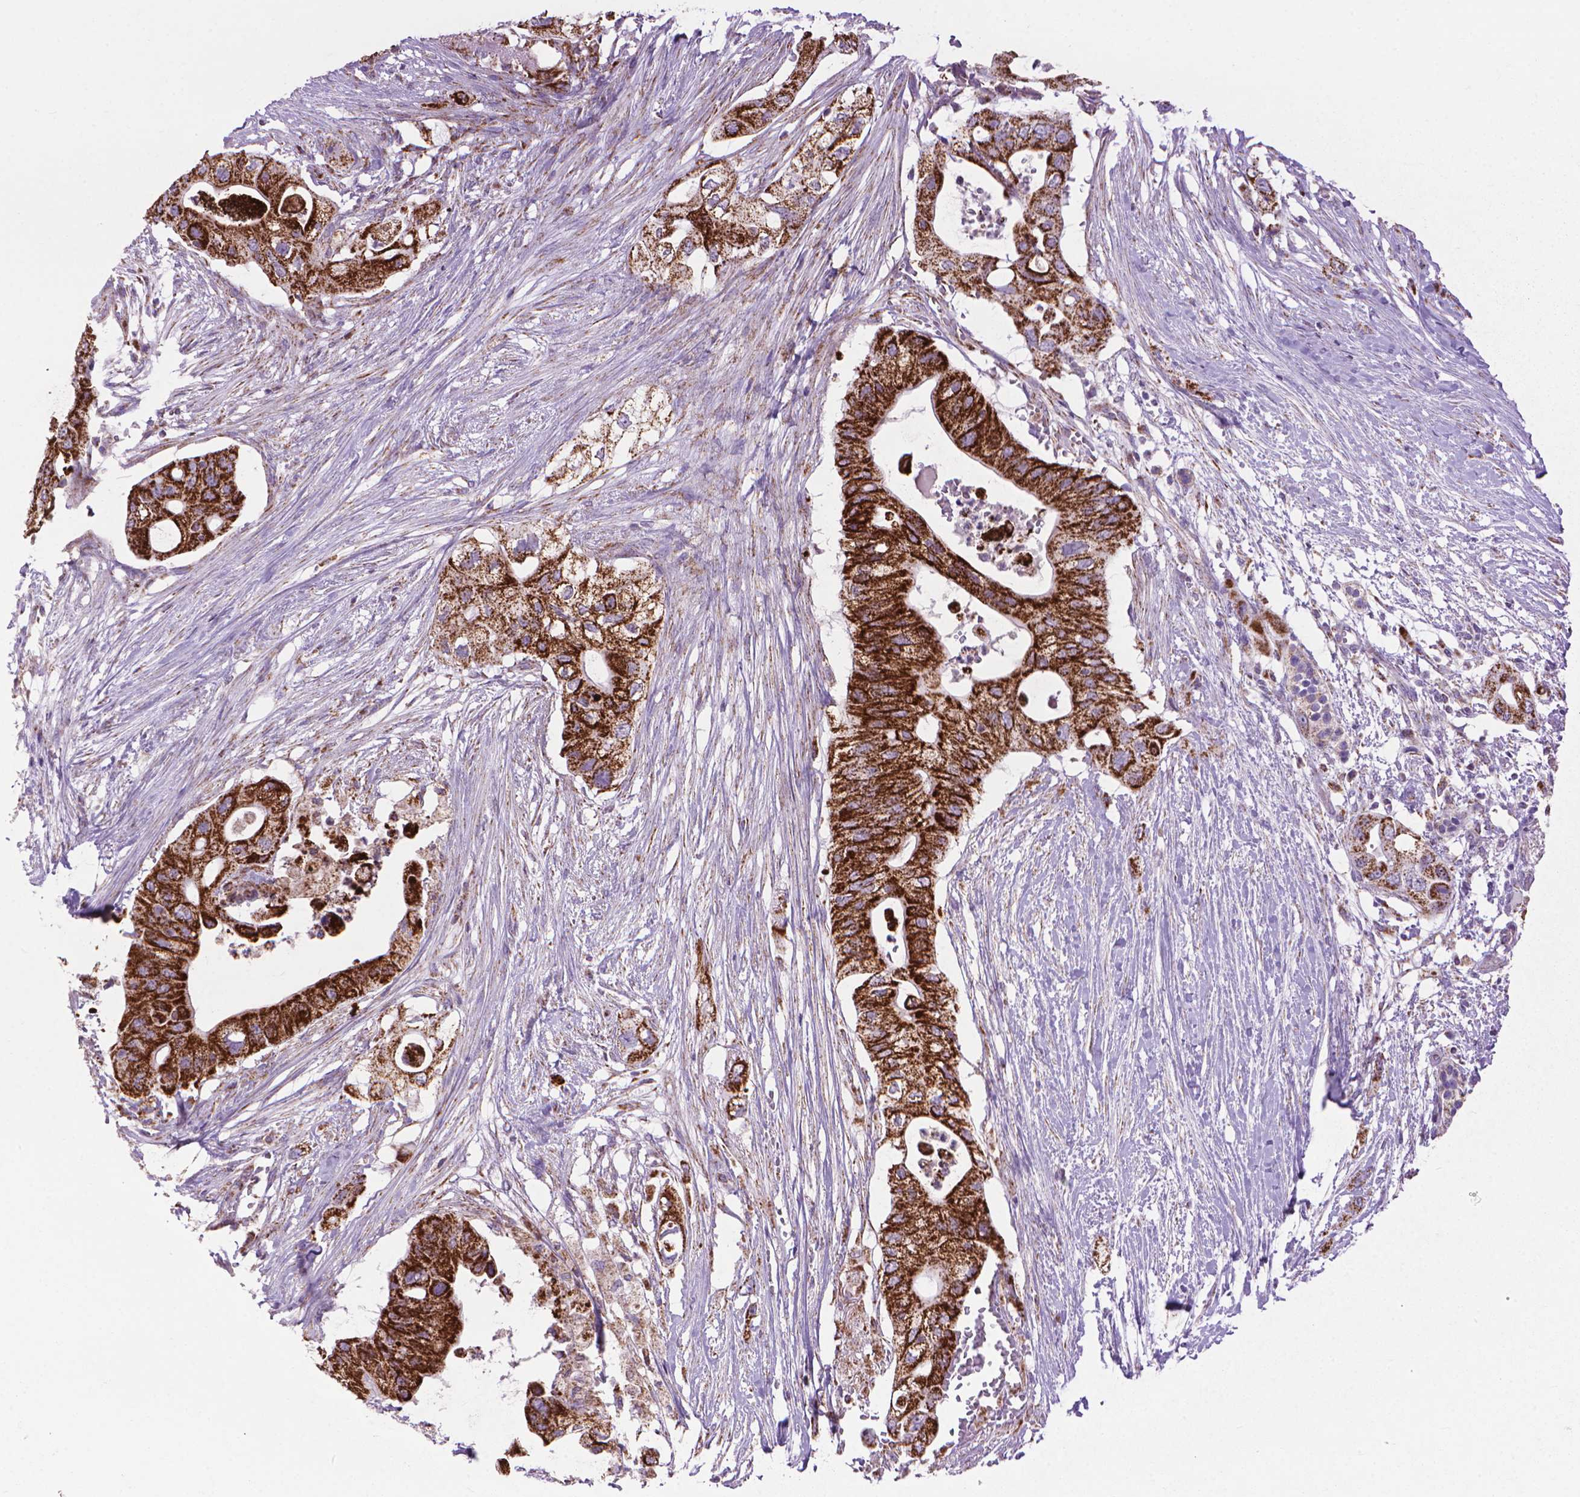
{"staining": {"intensity": "strong", "quantity": ">75%", "location": "cytoplasmic/membranous"}, "tissue": "pancreatic cancer", "cell_type": "Tumor cells", "image_type": "cancer", "snomed": [{"axis": "morphology", "description": "Adenocarcinoma, NOS"}, {"axis": "topography", "description": "Pancreas"}], "caption": "This image exhibits immunohistochemistry (IHC) staining of human pancreatic cancer, with high strong cytoplasmic/membranous positivity in about >75% of tumor cells.", "gene": "VDAC1", "patient": {"sex": "female", "age": 72}}